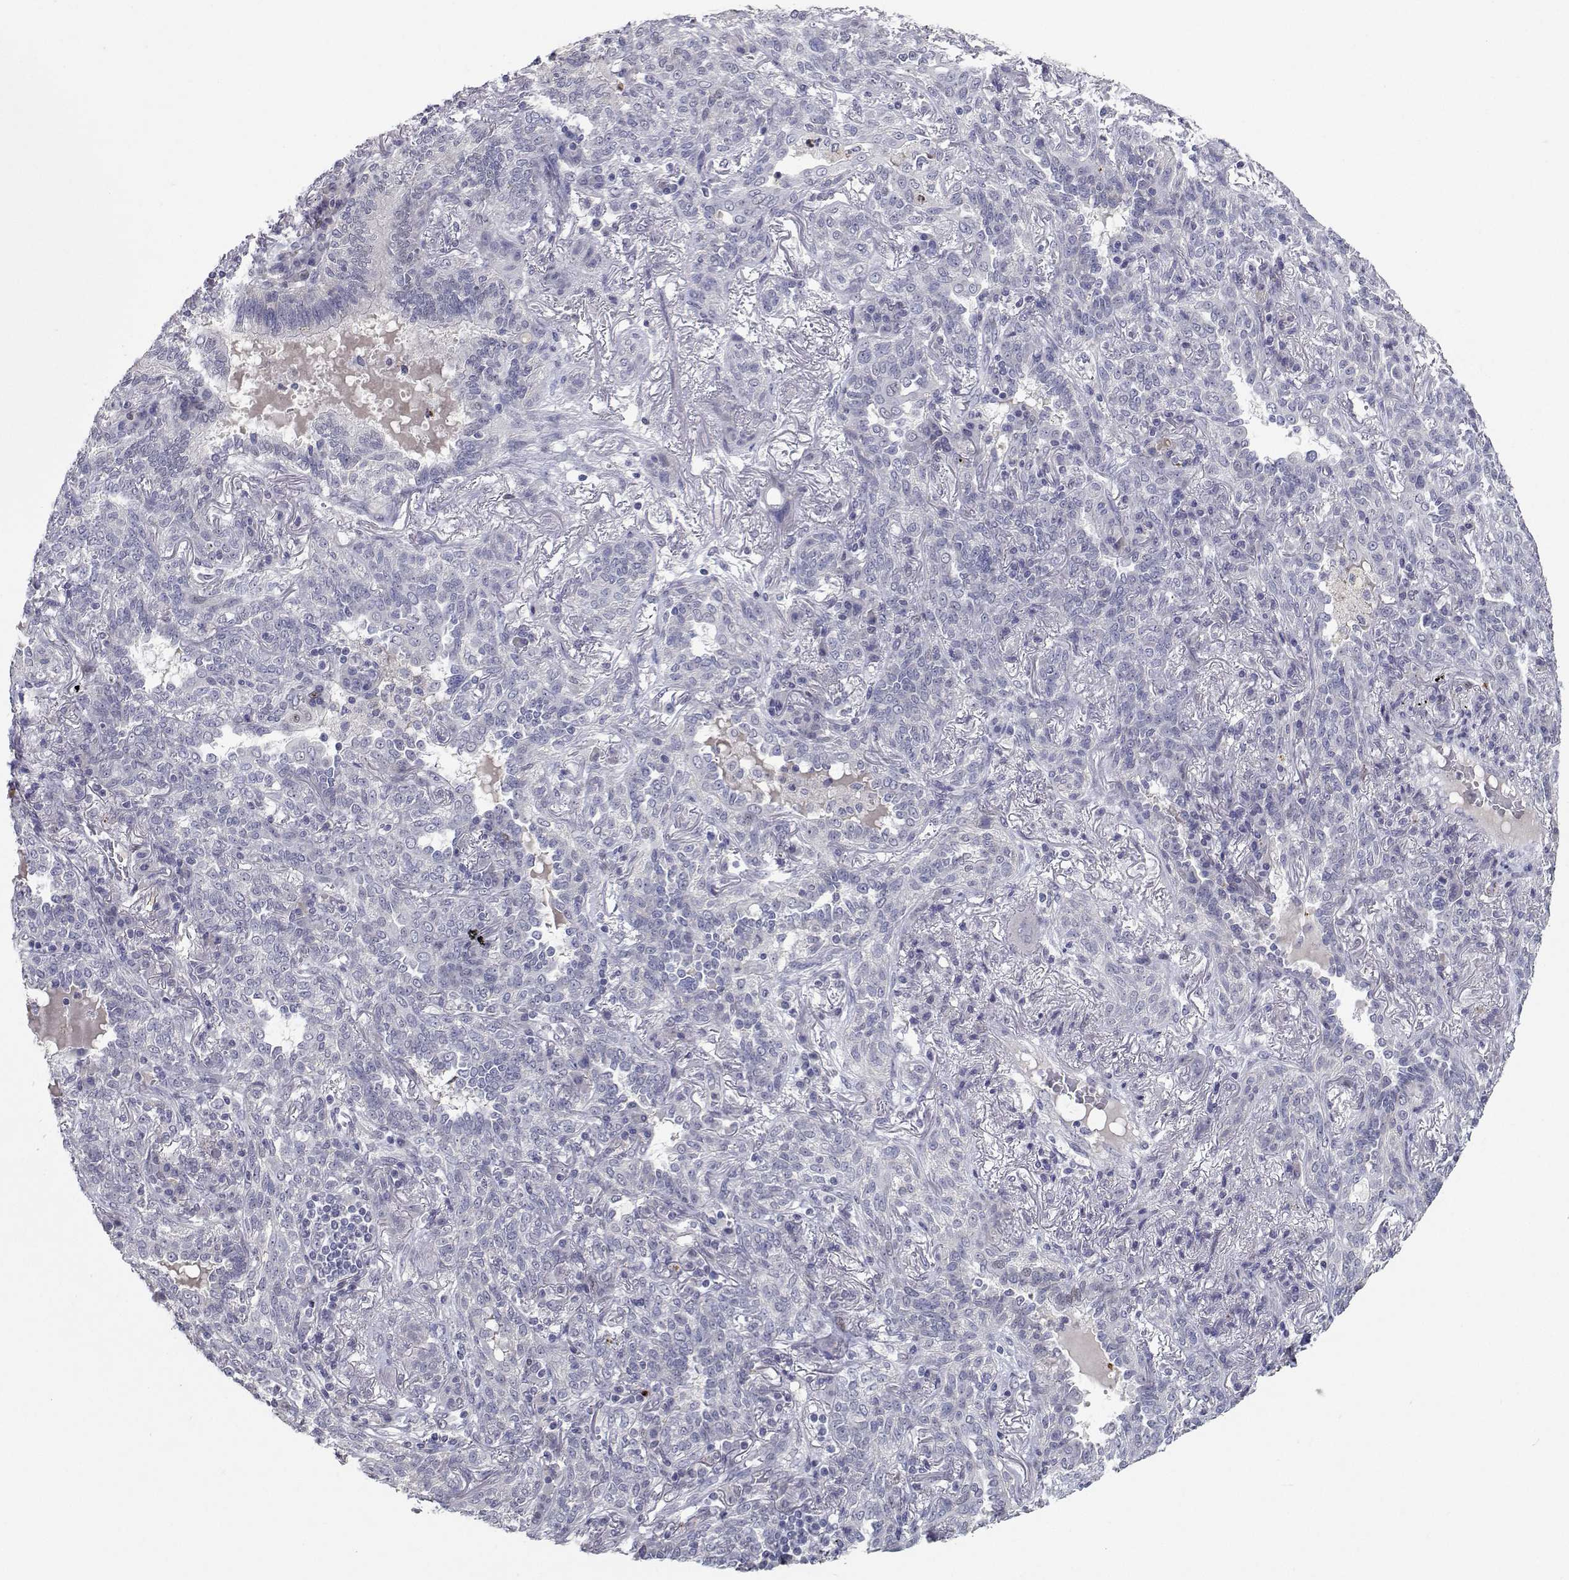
{"staining": {"intensity": "negative", "quantity": "none", "location": "none"}, "tissue": "lung cancer", "cell_type": "Tumor cells", "image_type": "cancer", "snomed": [{"axis": "morphology", "description": "Squamous cell carcinoma, NOS"}, {"axis": "topography", "description": "Lung"}], "caption": "Immunohistochemical staining of human lung cancer (squamous cell carcinoma) reveals no significant expression in tumor cells. (DAB IHC visualized using brightfield microscopy, high magnification).", "gene": "RBPJL", "patient": {"sex": "female", "age": 70}}